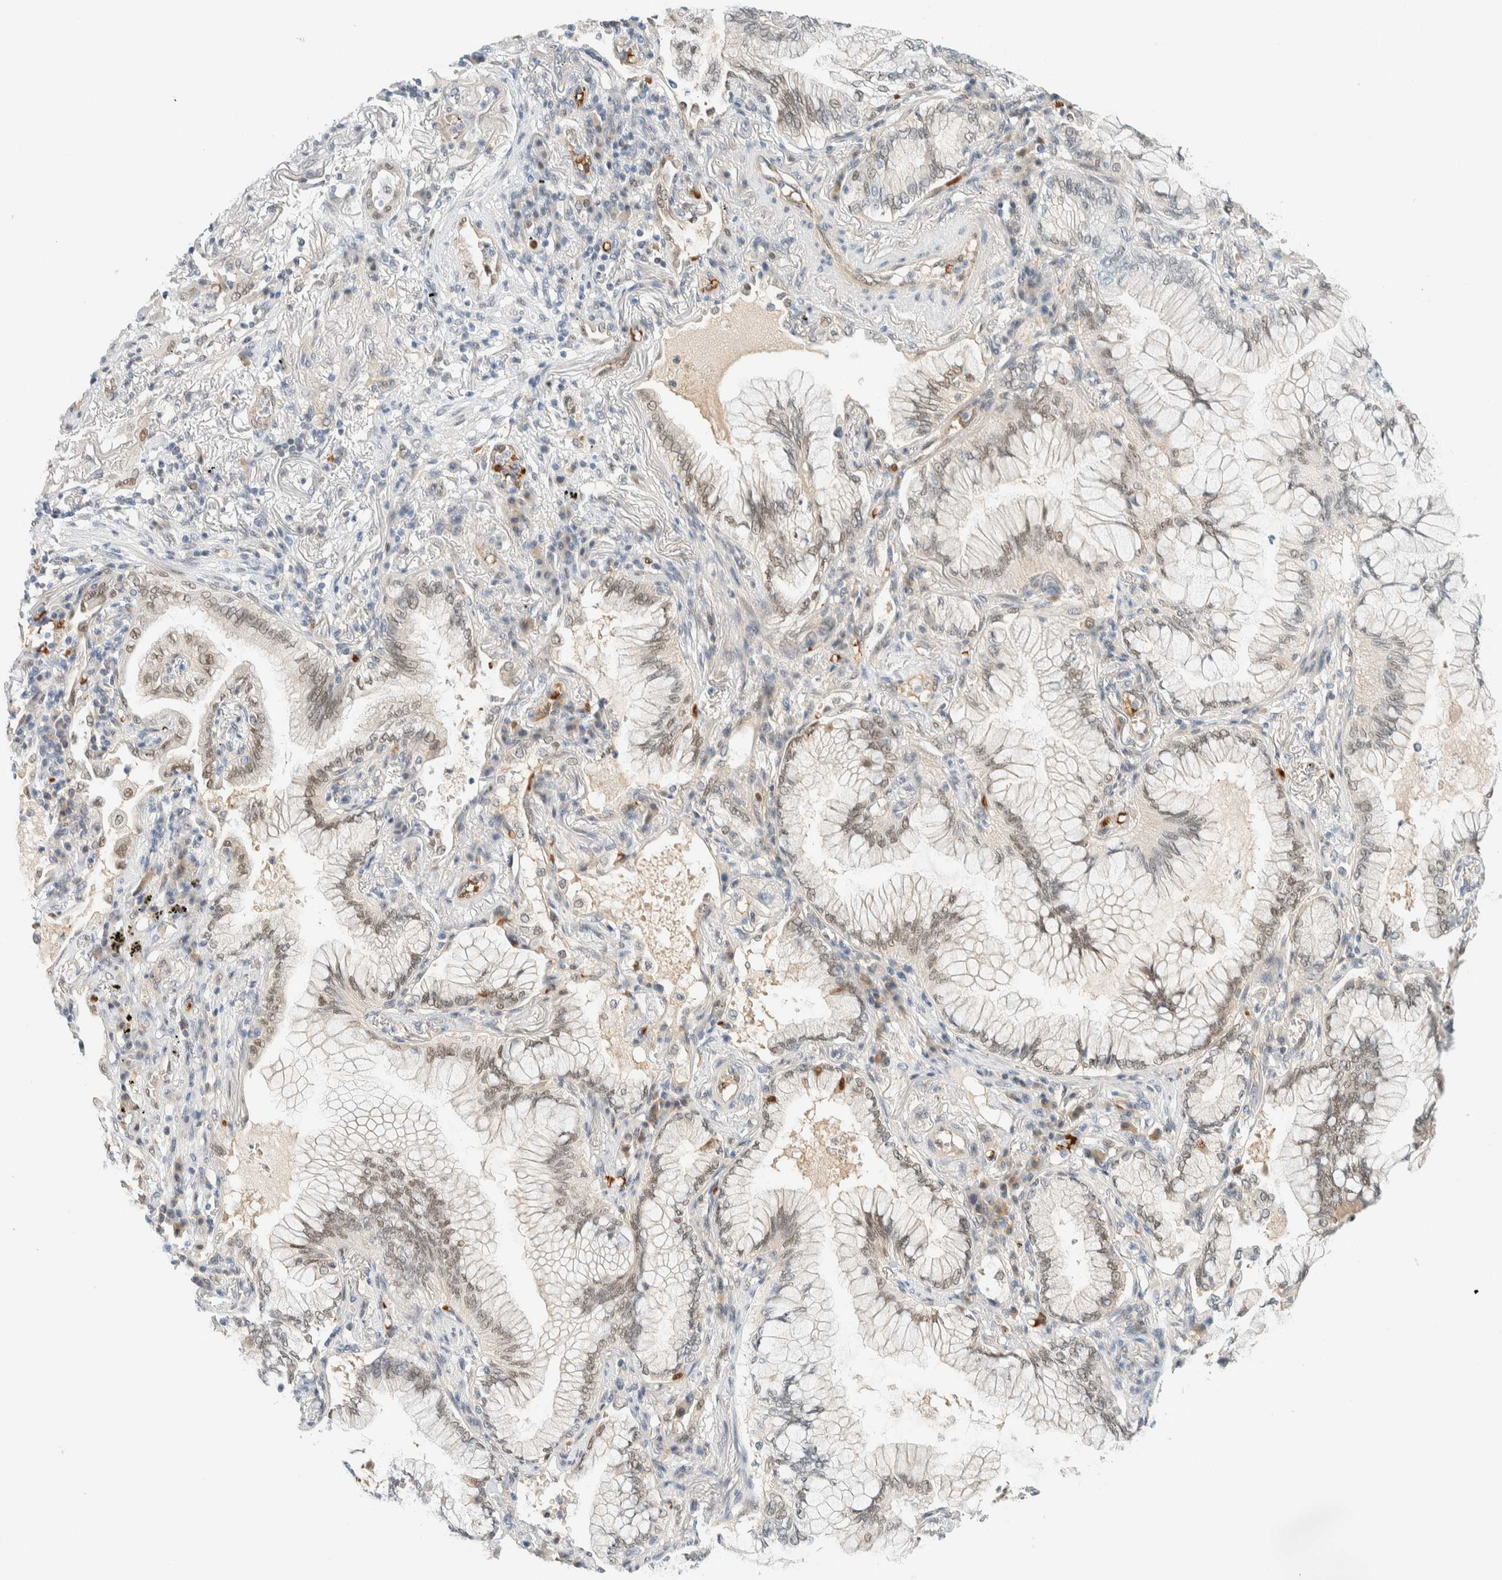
{"staining": {"intensity": "weak", "quantity": ">75%", "location": "nuclear"}, "tissue": "lung cancer", "cell_type": "Tumor cells", "image_type": "cancer", "snomed": [{"axis": "morphology", "description": "Adenocarcinoma, NOS"}, {"axis": "topography", "description": "Lung"}], "caption": "Immunohistochemistry staining of lung cancer (adenocarcinoma), which displays low levels of weak nuclear staining in approximately >75% of tumor cells indicating weak nuclear protein positivity. The staining was performed using DAB (brown) for protein detection and nuclei were counterstained in hematoxylin (blue).", "gene": "TSTD2", "patient": {"sex": "female", "age": 70}}